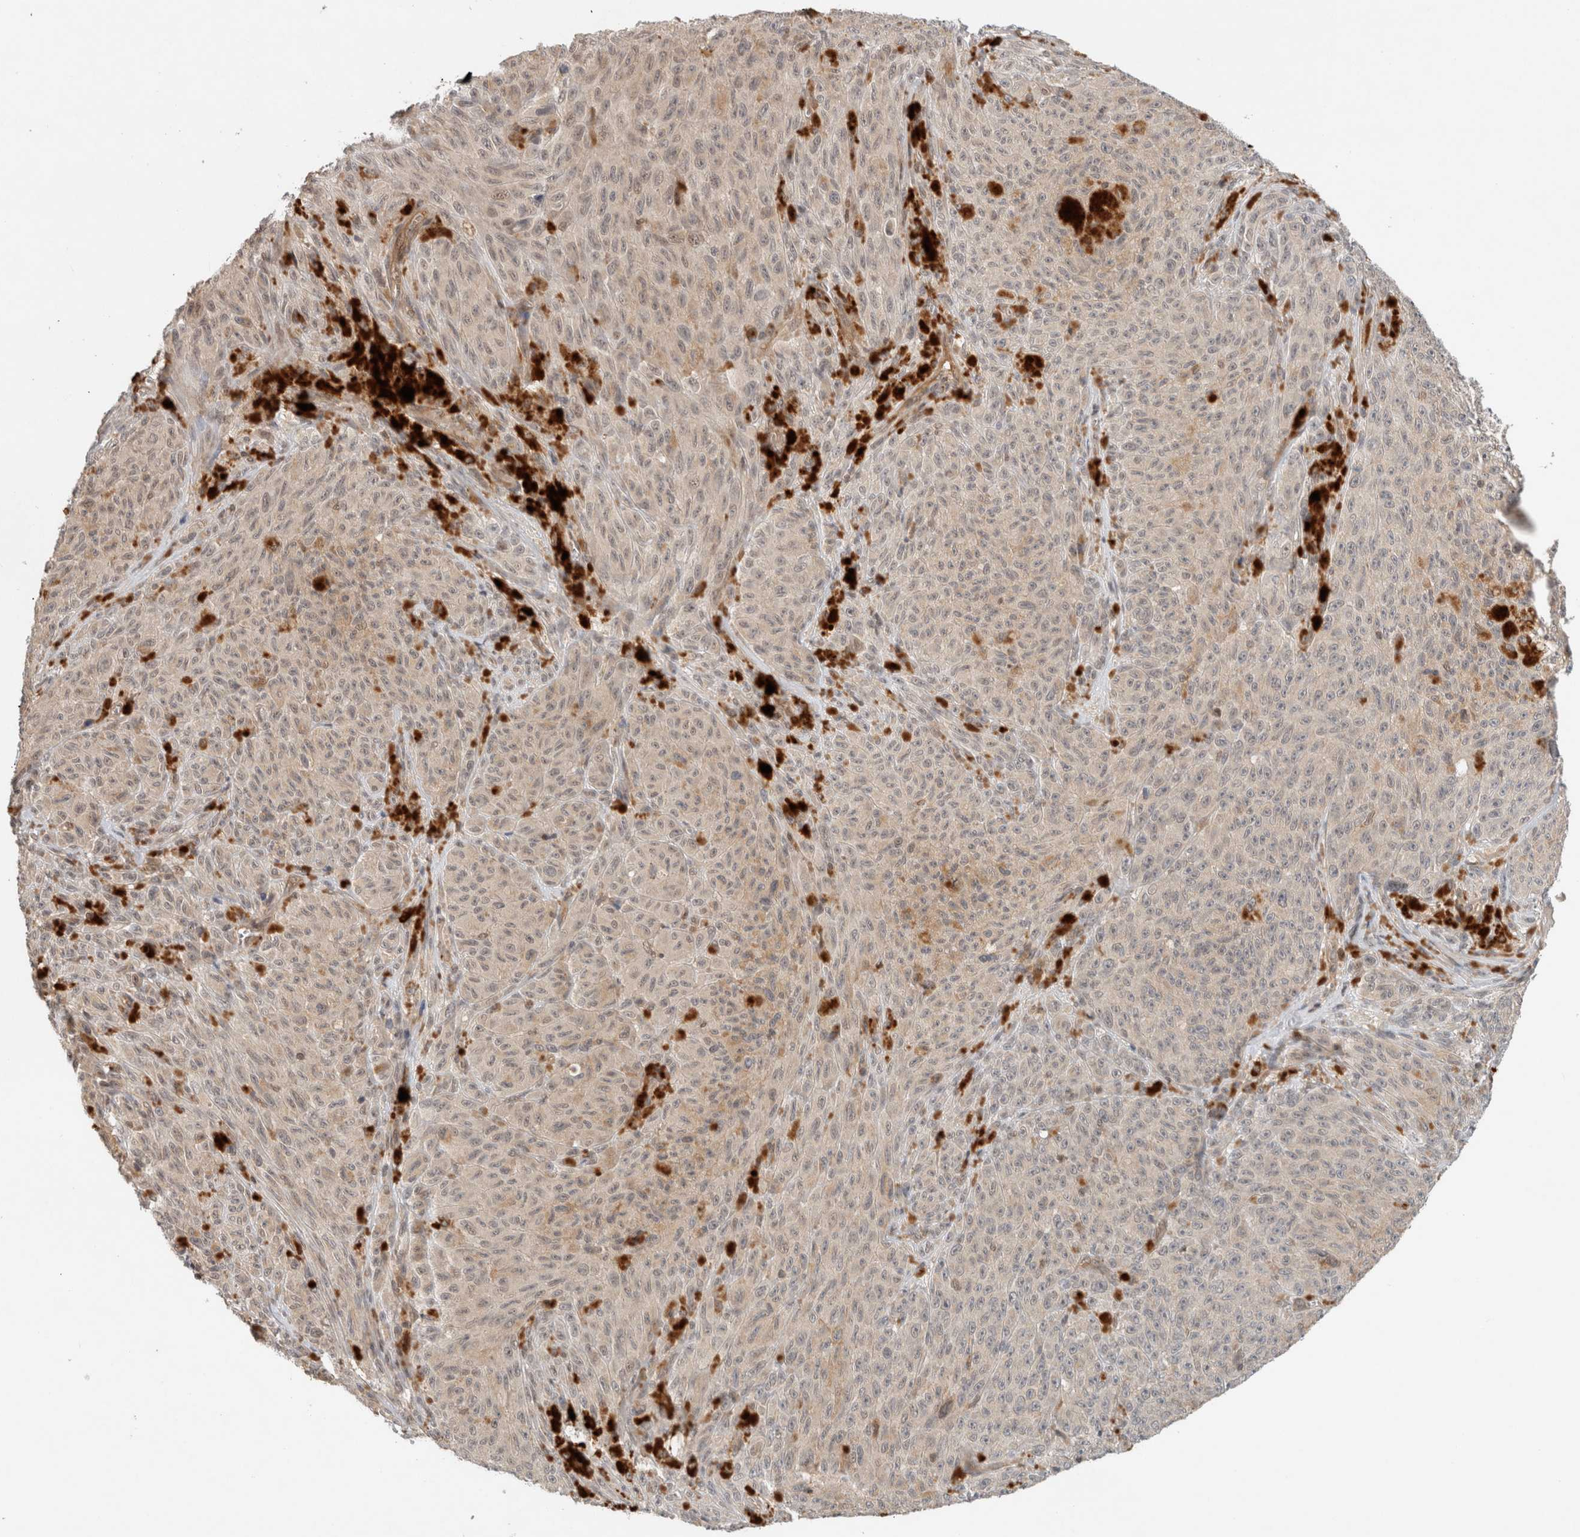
{"staining": {"intensity": "weak", "quantity": "<25%", "location": "cytoplasmic/membranous"}, "tissue": "melanoma", "cell_type": "Tumor cells", "image_type": "cancer", "snomed": [{"axis": "morphology", "description": "Malignant melanoma, NOS"}, {"axis": "topography", "description": "Skin"}], "caption": "This is a photomicrograph of immunohistochemistry (IHC) staining of malignant melanoma, which shows no expression in tumor cells. (Stains: DAB (3,3'-diaminobenzidine) immunohistochemistry with hematoxylin counter stain, Microscopy: brightfield microscopy at high magnification).", "gene": "CAAP1", "patient": {"sex": "female", "age": 82}}